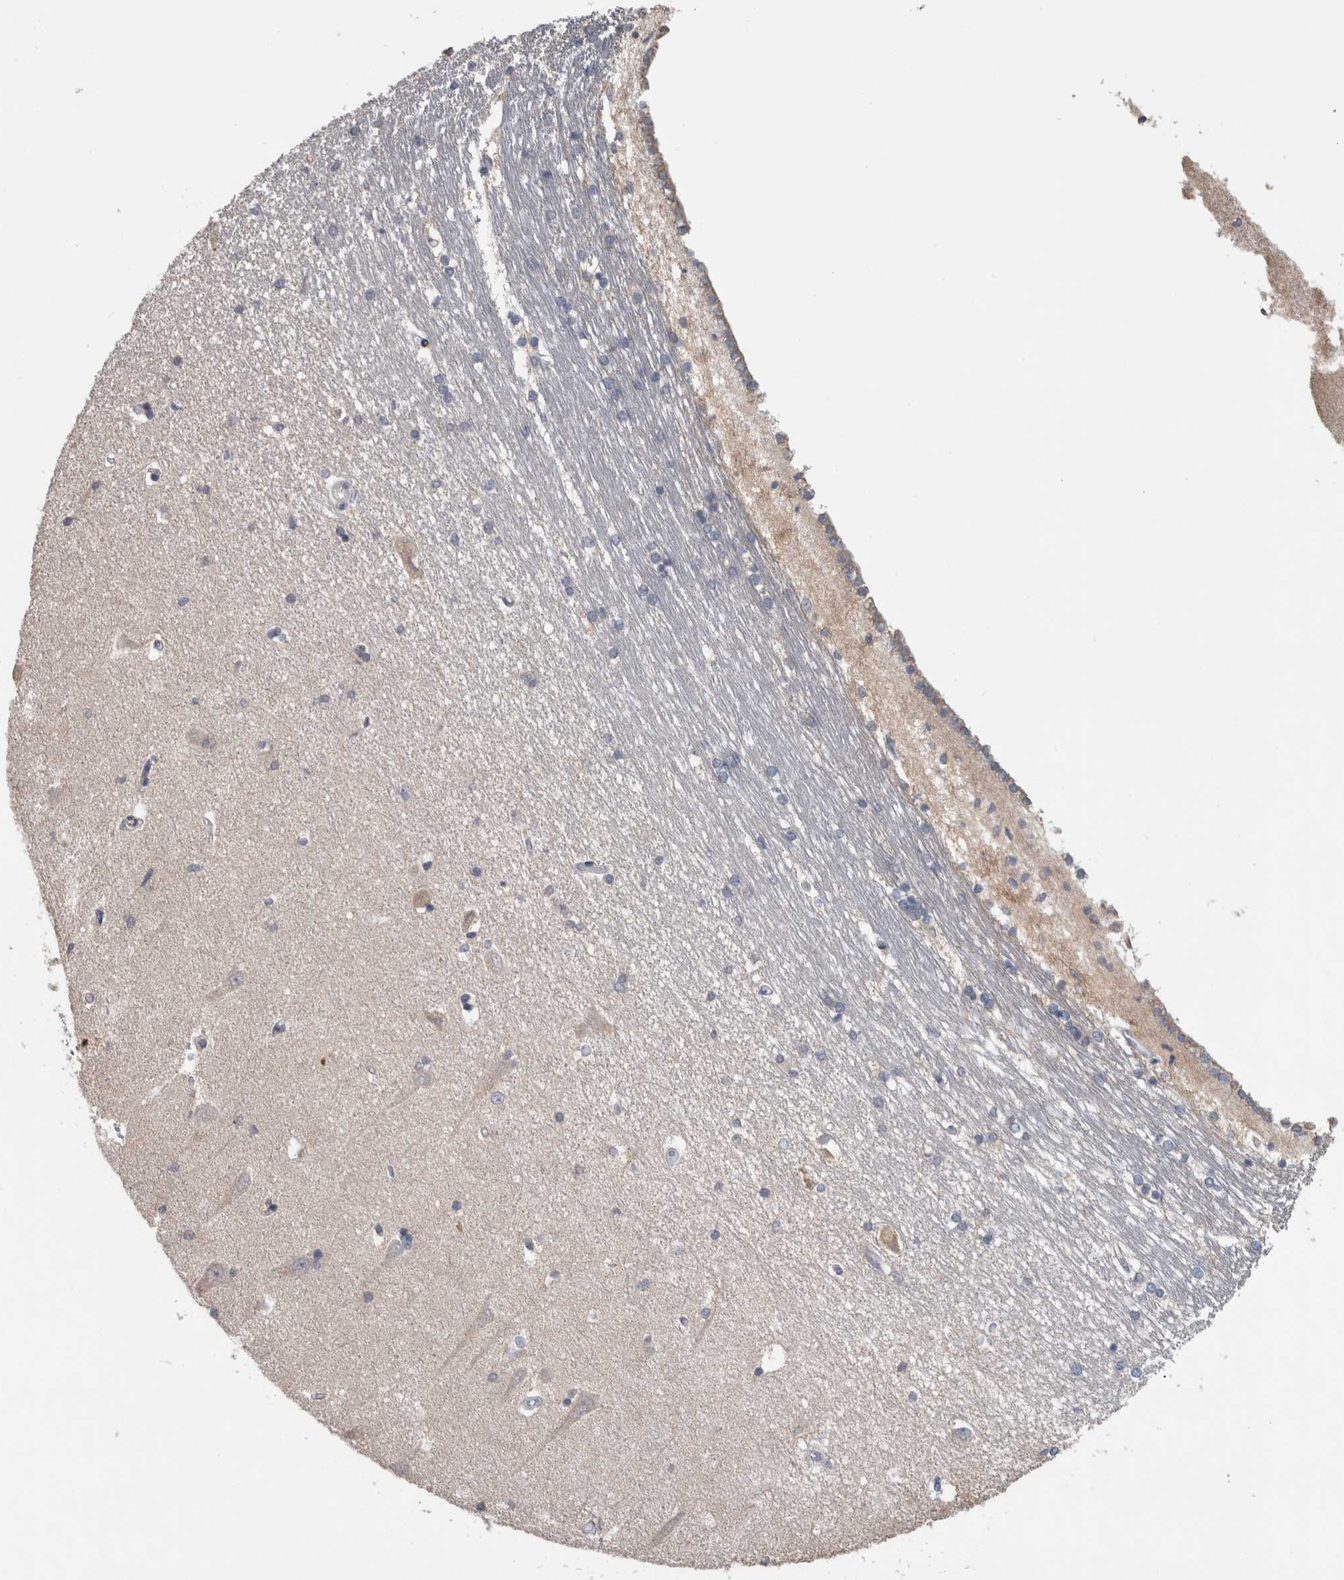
{"staining": {"intensity": "negative", "quantity": "none", "location": "none"}, "tissue": "hippocampus", "cell_type": "Glial cells", "image_type": "normal", "snomed": [{"axis": "morphology", "description": "Normal tissue, NOS"}, {"axis": "topography", "description": "Hippocampus"}], "caption": "A high-resolution photomicrograph shows immunohistochemistry staining of normal hippocampus, which exhibits no significant expression in glial cells. (DAB (3,3'-diaminobenzidine) immunohistochemistry with hematoxylin counter stain).", "gene": "FAM83G", "patient": {"sex": "male", "age": 45}}